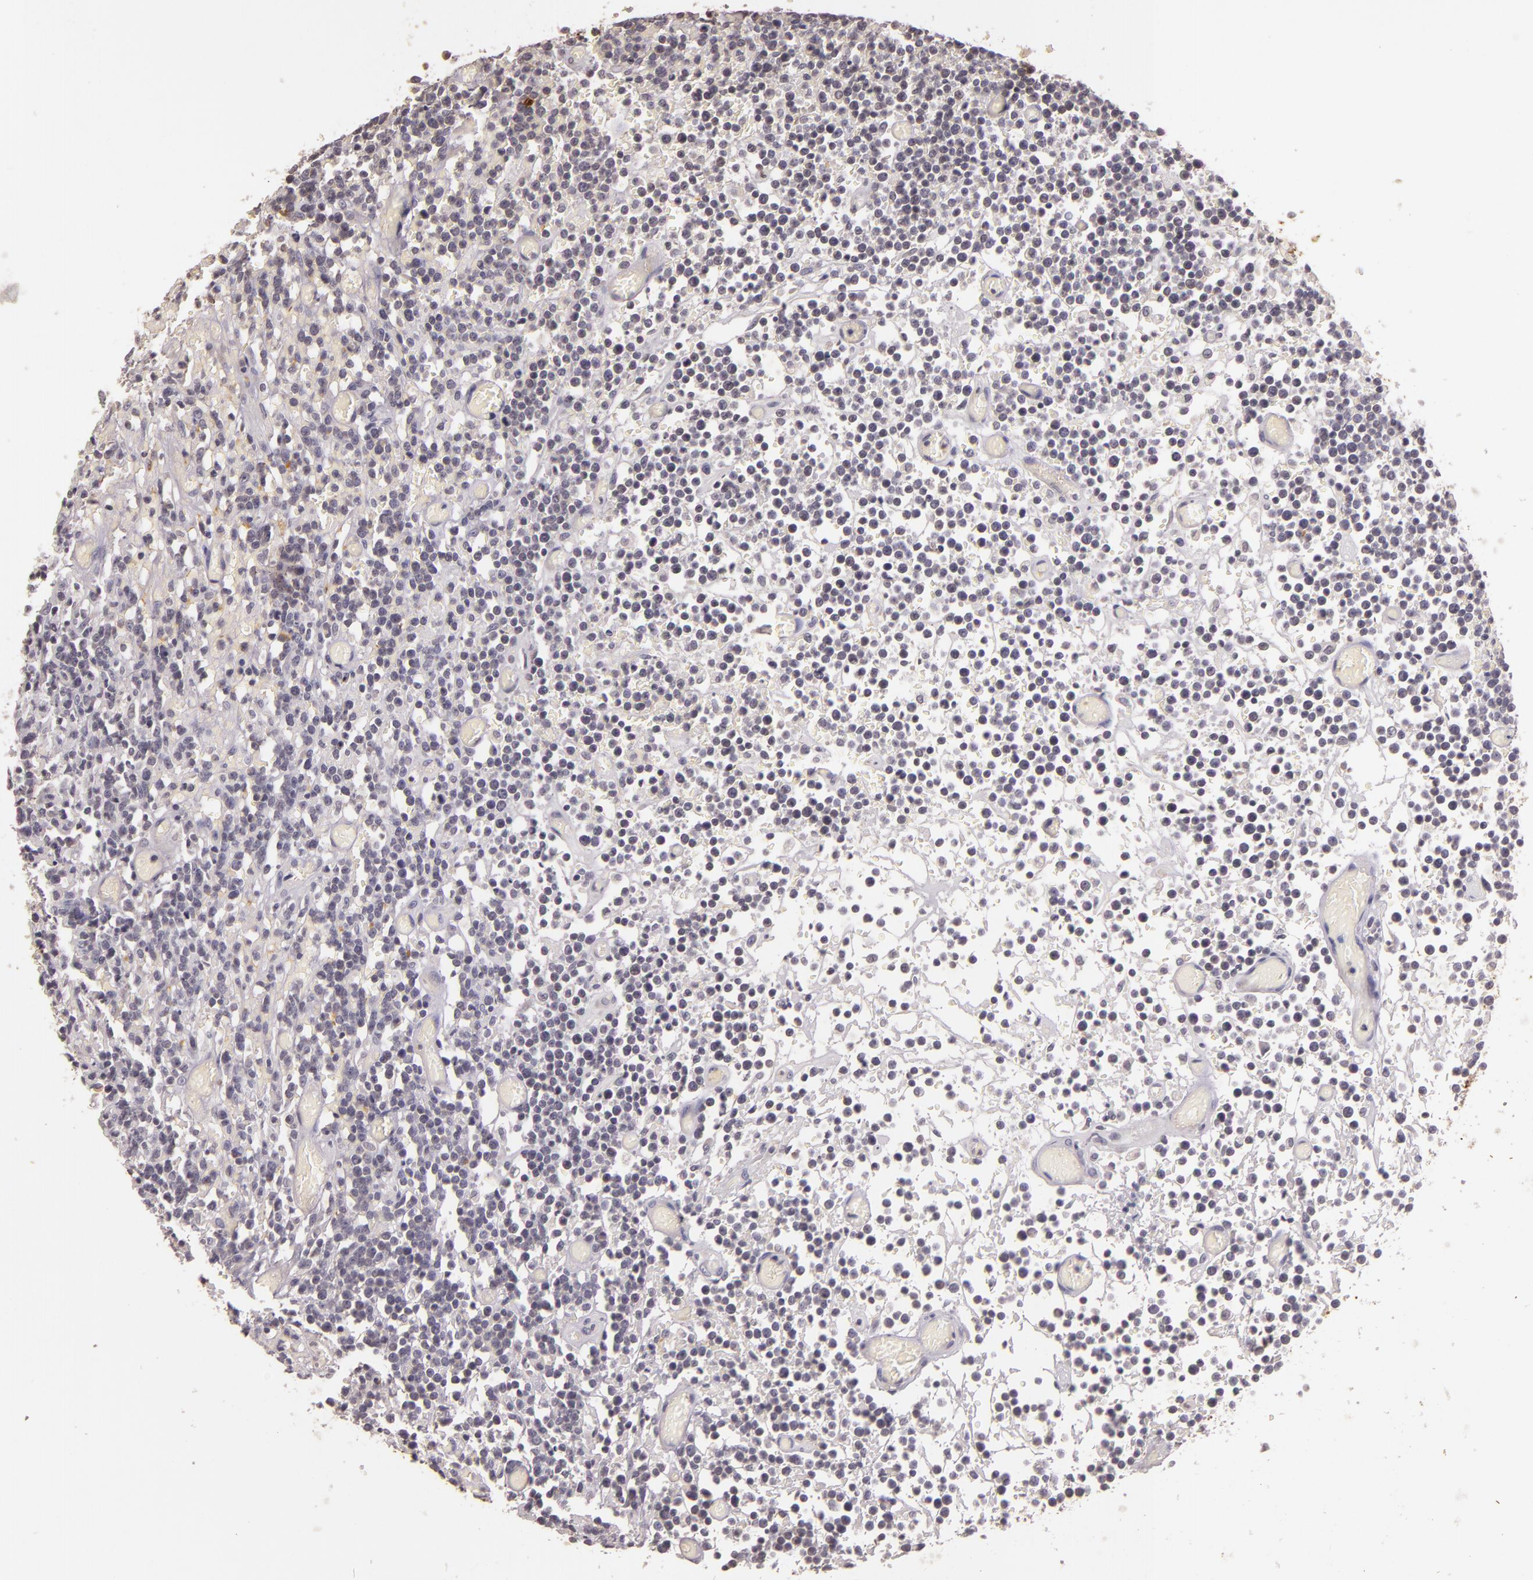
{"staining": {"intensity": "negative", "quantity": "none", "location": "none"}, "tissue": "lymphoma", "cell_type": "Tumor cells", "image_type": "cancer", "snomed": [{"axis": "morphology", "description": "Malignant lymphoma, non-Hodgkin's type, High grade"}, {"axis": "topography", "description": "Colon"}], "caption": "IHC micrograph of neoplastic tissue: malignant lymphoma, non-Hodgkin's type (high-grade) stained with DAB demonstrates no significant protein positivity in tumor cells.", "gene": "TFF1", "patient": {"sex": "male", "age": 82}}